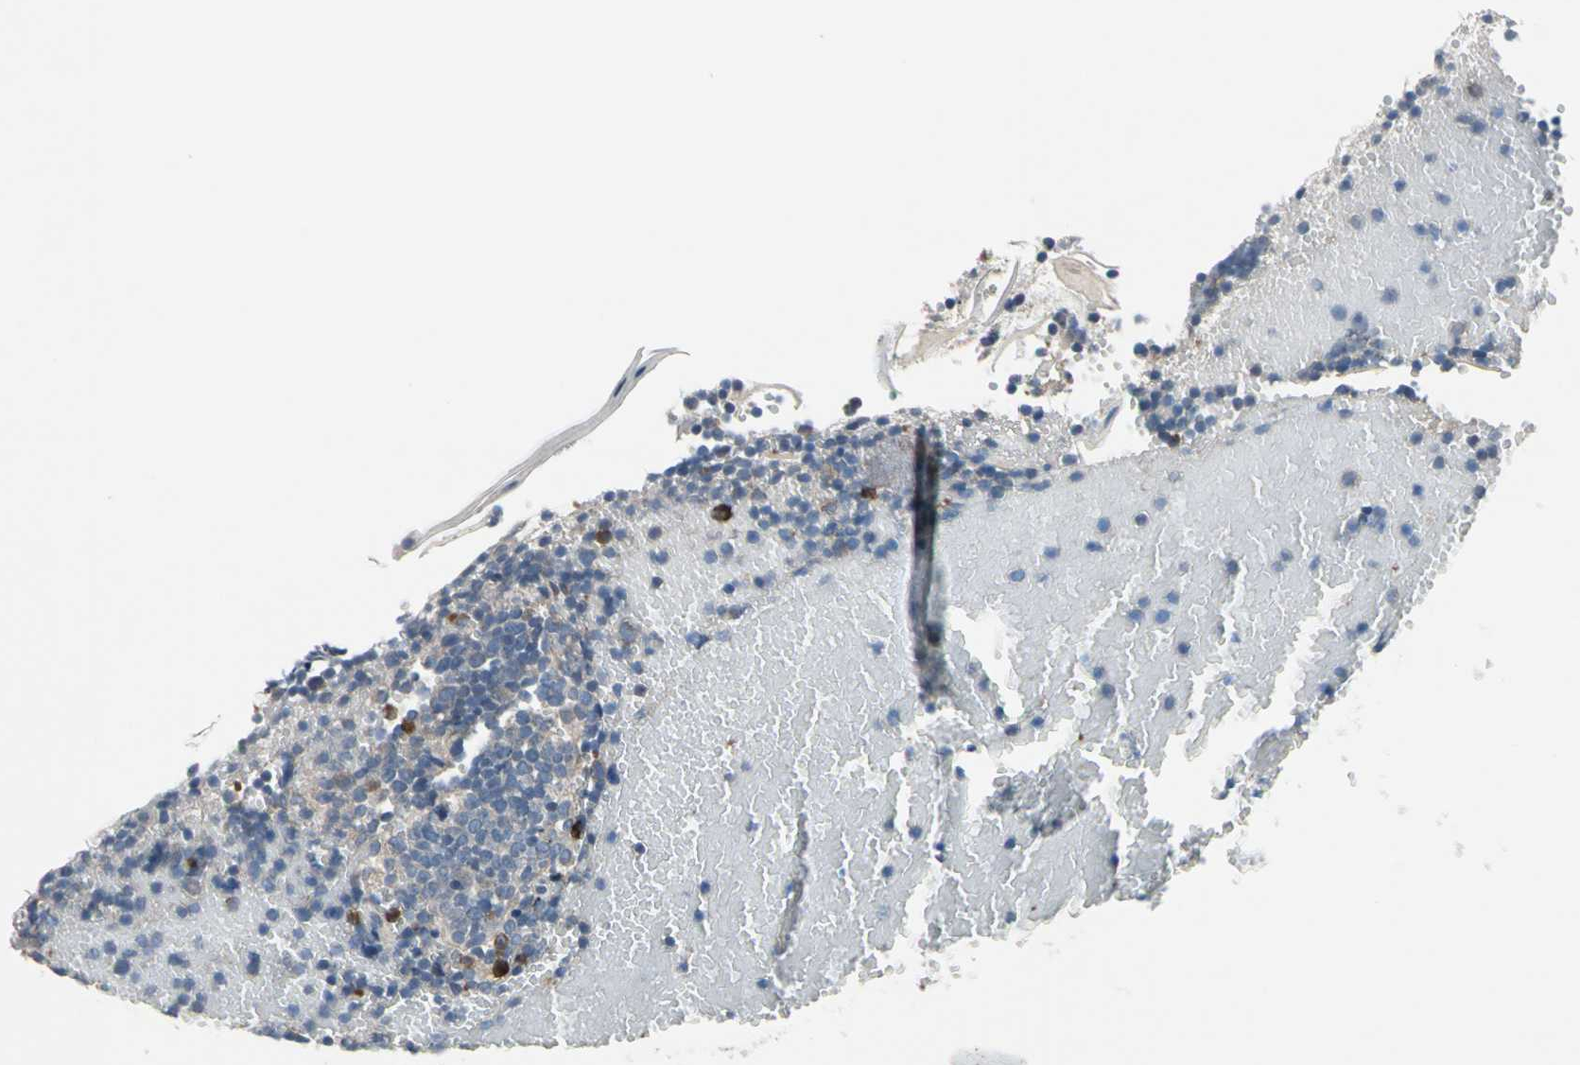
{"staining": {"intensity": "strong", "quantity": "<25%", "location": "cytoplasmic/membranous"}, "tissue": "tonsil", "cell_type": "Non-germinal center cells", "image_type": "normal", "snomed": [{"axis": "morphology", "description": "Normal tissue, NOS"}, {"axis": "topography", "description": "Tonsil"}], "caption": "Non-germinal center cells exhibit strong cytoplasmic/membranous positivity in about <25% of cells in normal tonsil. The staining is performed using DAB brown chromogen to label protein expression. The nuclei are counter-stained blue using hematoxylin.", "gene": "SELENOK", "patient": {"sex": "female", "age": 40}}